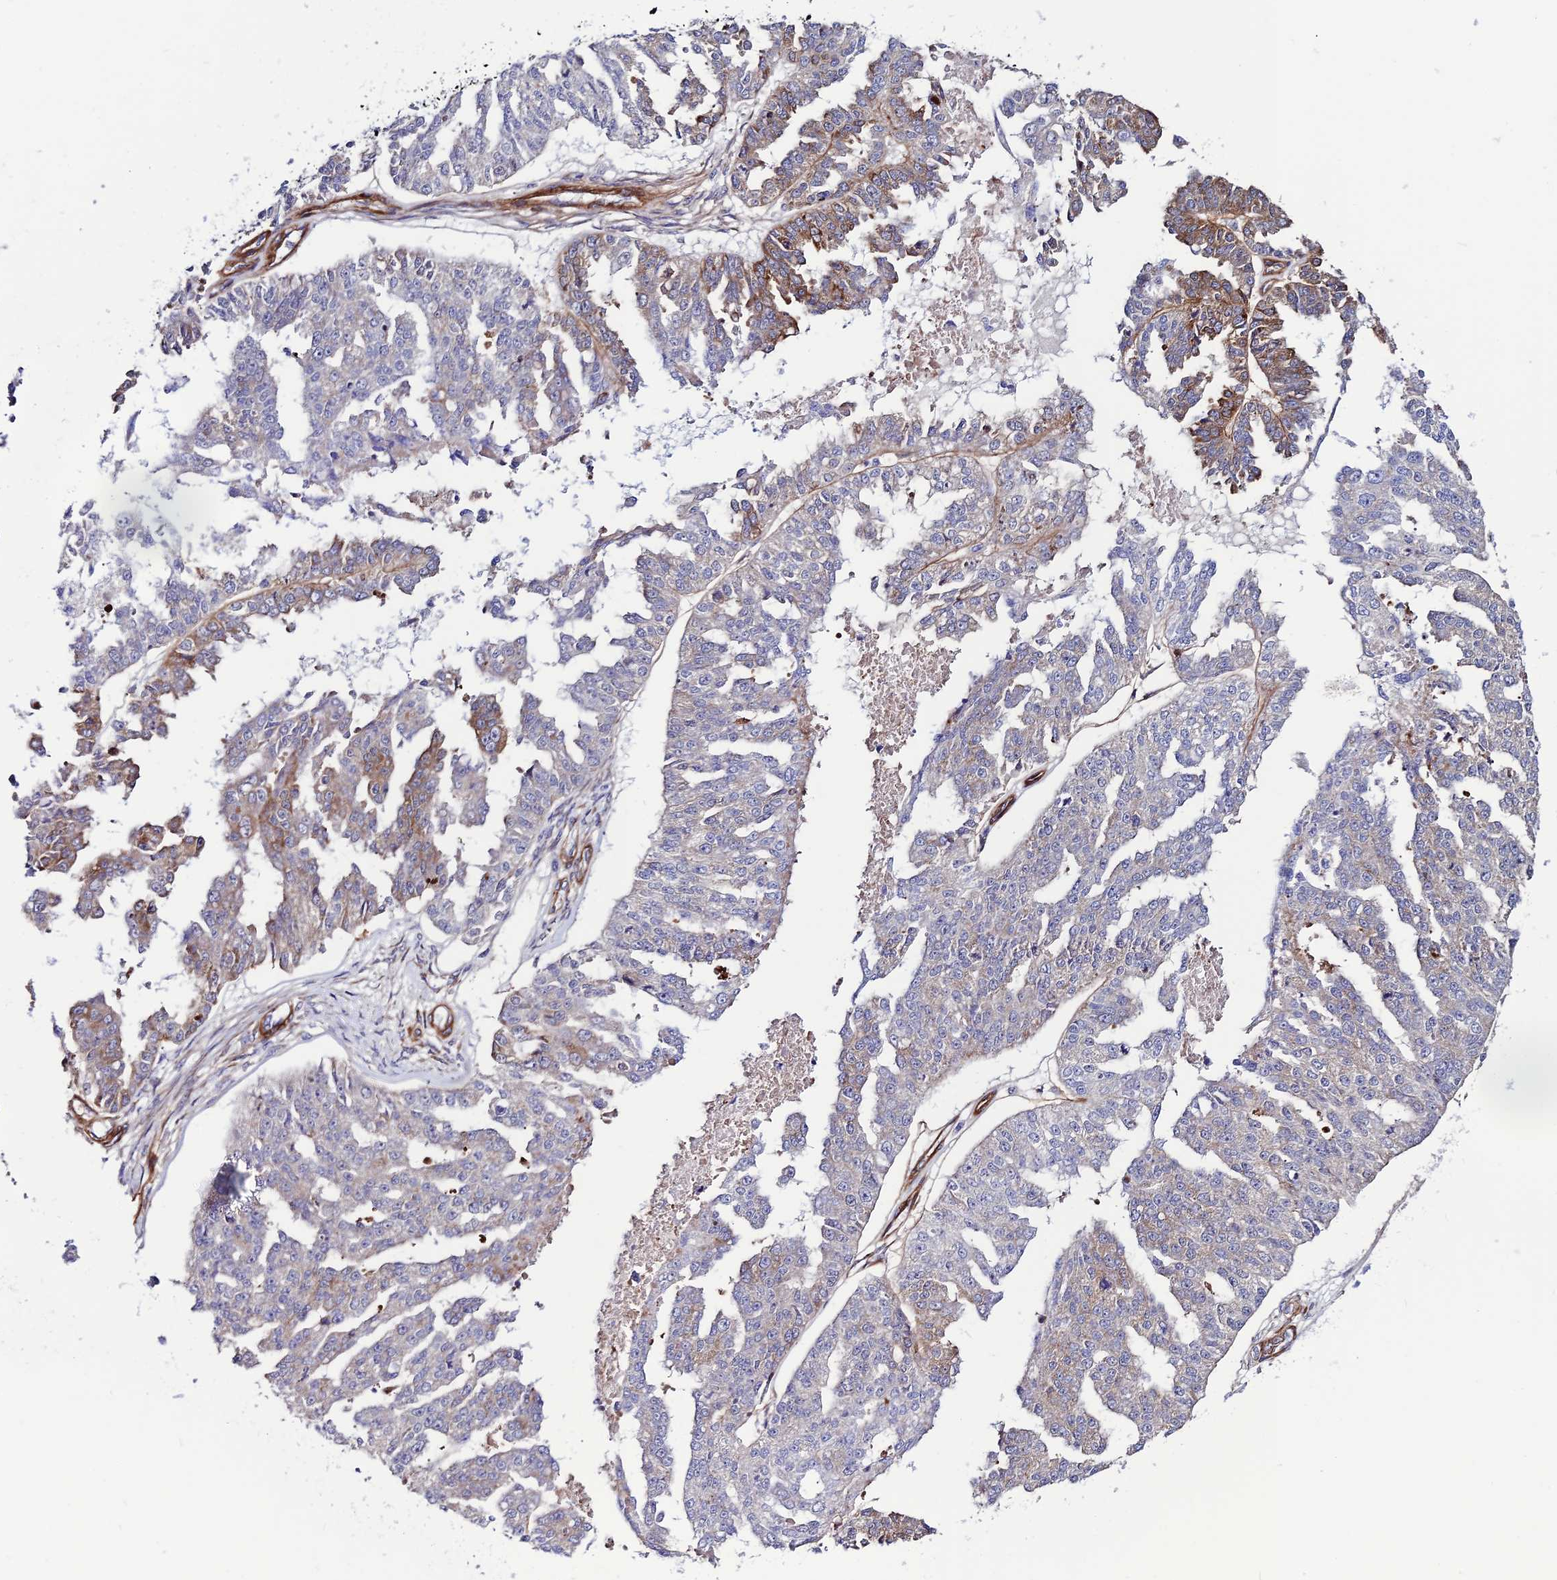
{"staining": {"intensity": "moderate", "quantity": "<25%", "location": "cytoplasmic/membranous"}, "tissue": "ovarian cancer", "cell_type": "Tumor cells", "image_type": "cancer", "snomed": [{"axis": "morphology", "description": "Cystadenocarcinoma, serous, NOS"}, {"axis": "topography", "description": "Ovary"}], "caption": "Serous cystadenocarcinoma (ovarian) stained for a protein (brown) demonstrates moderate cytoplasmic/membranous positive positivity in approximately <25% of tumor cells.", "gene": "SYT15", "patient": {"sex": "female", "age": 58}}